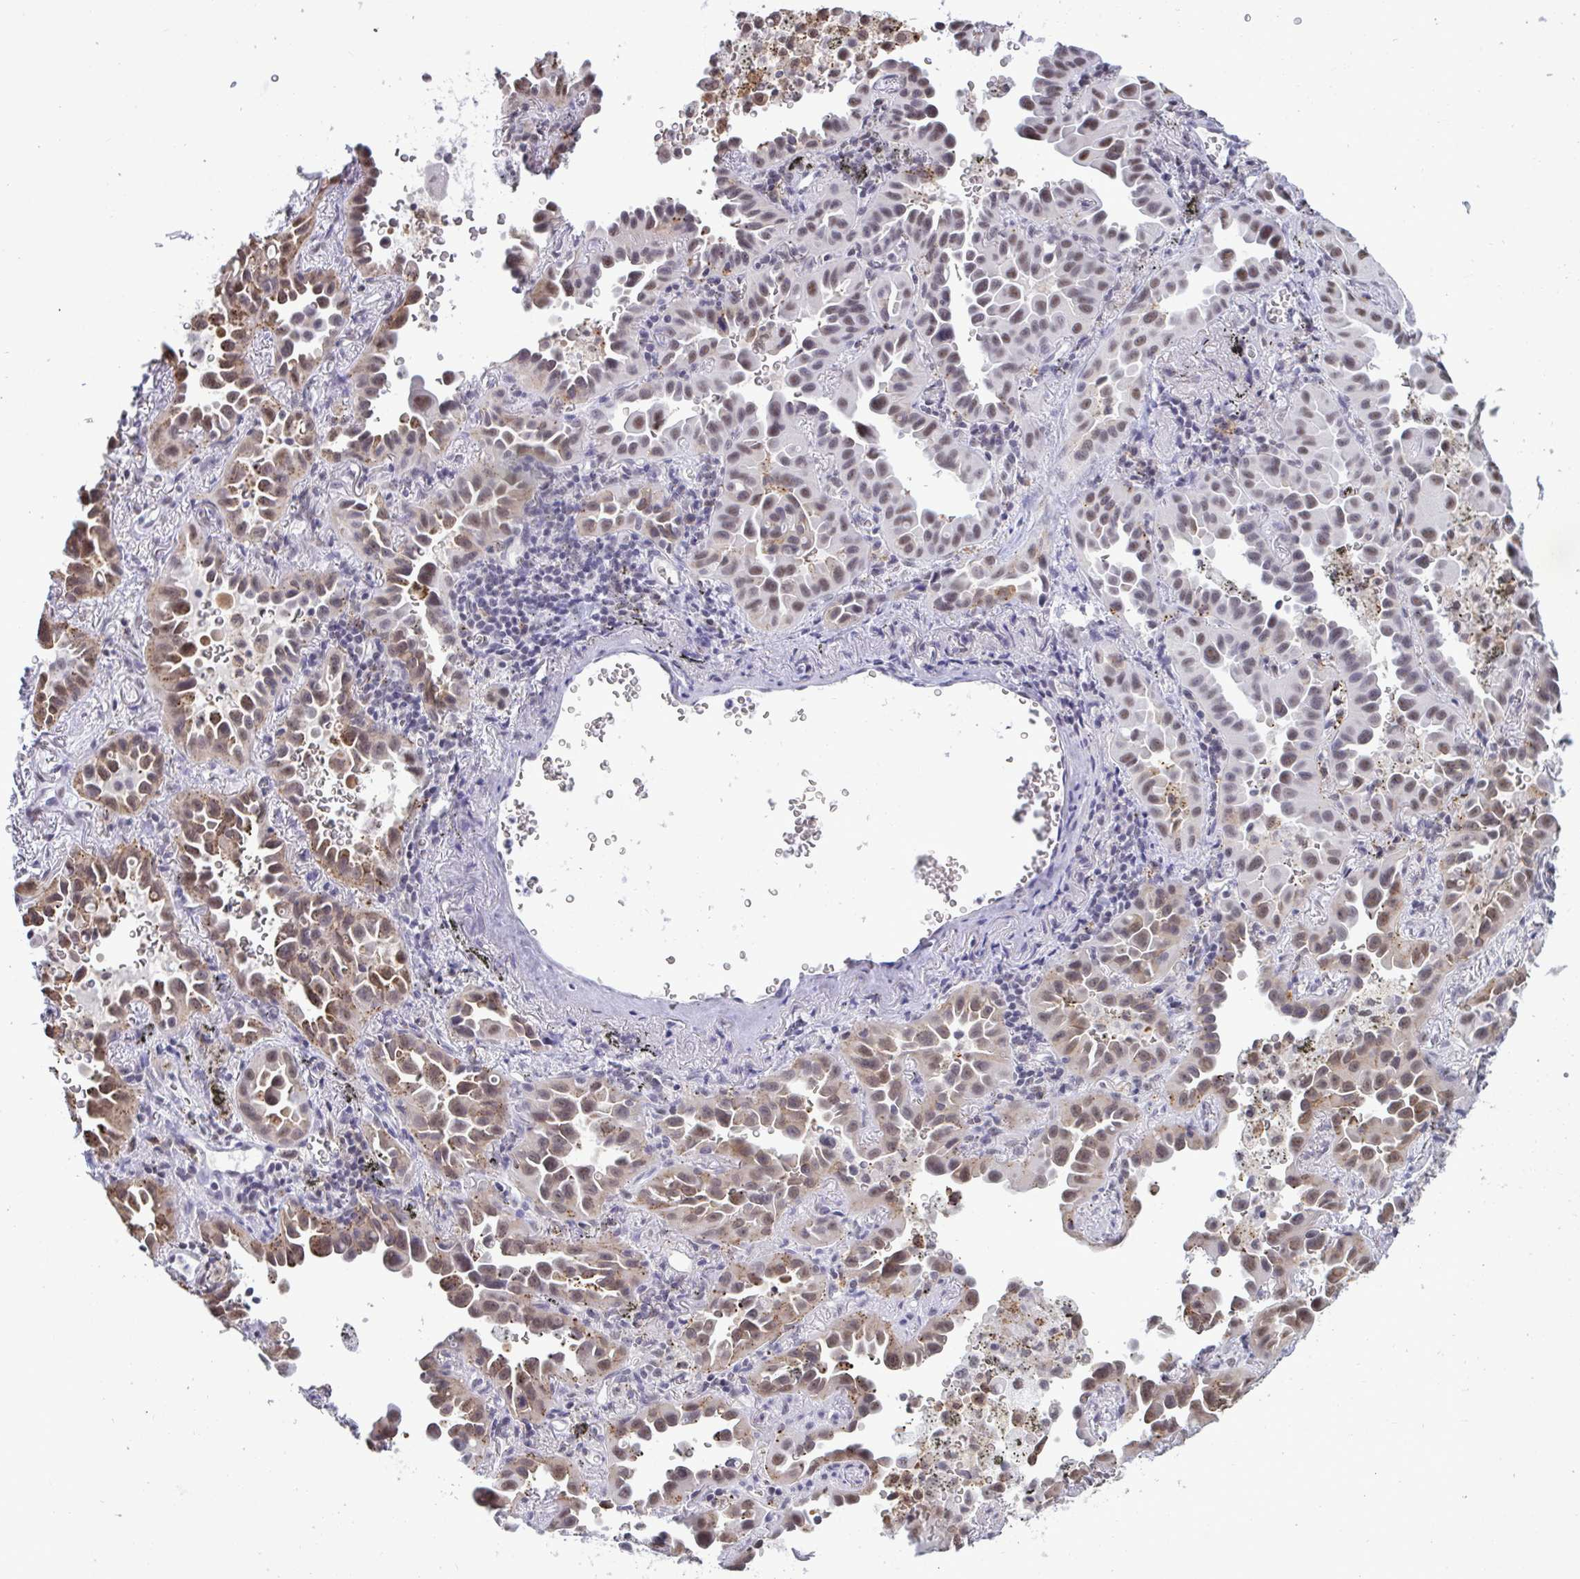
{"staining": {"intensity": "moderate", "quantity": ">75%", "location": "cytoplasmic/membranous,nuclear"}, "tissue": "lung cancer", "cell_type": "Tumor cells", "image_type": "cancer", "snomed": [{"axis": "morphology", "description": "Adenocarcinoma, NOS"}, {"axis": "topography", "description": "Lung"}], "caption": "A brown stain labels moderate cytoplasmic/membranous and nuclear staining of a protein in human lung cancer tumor cells.", "gene": "PUF60", "patient": {"sex": "male", "age": 68}}